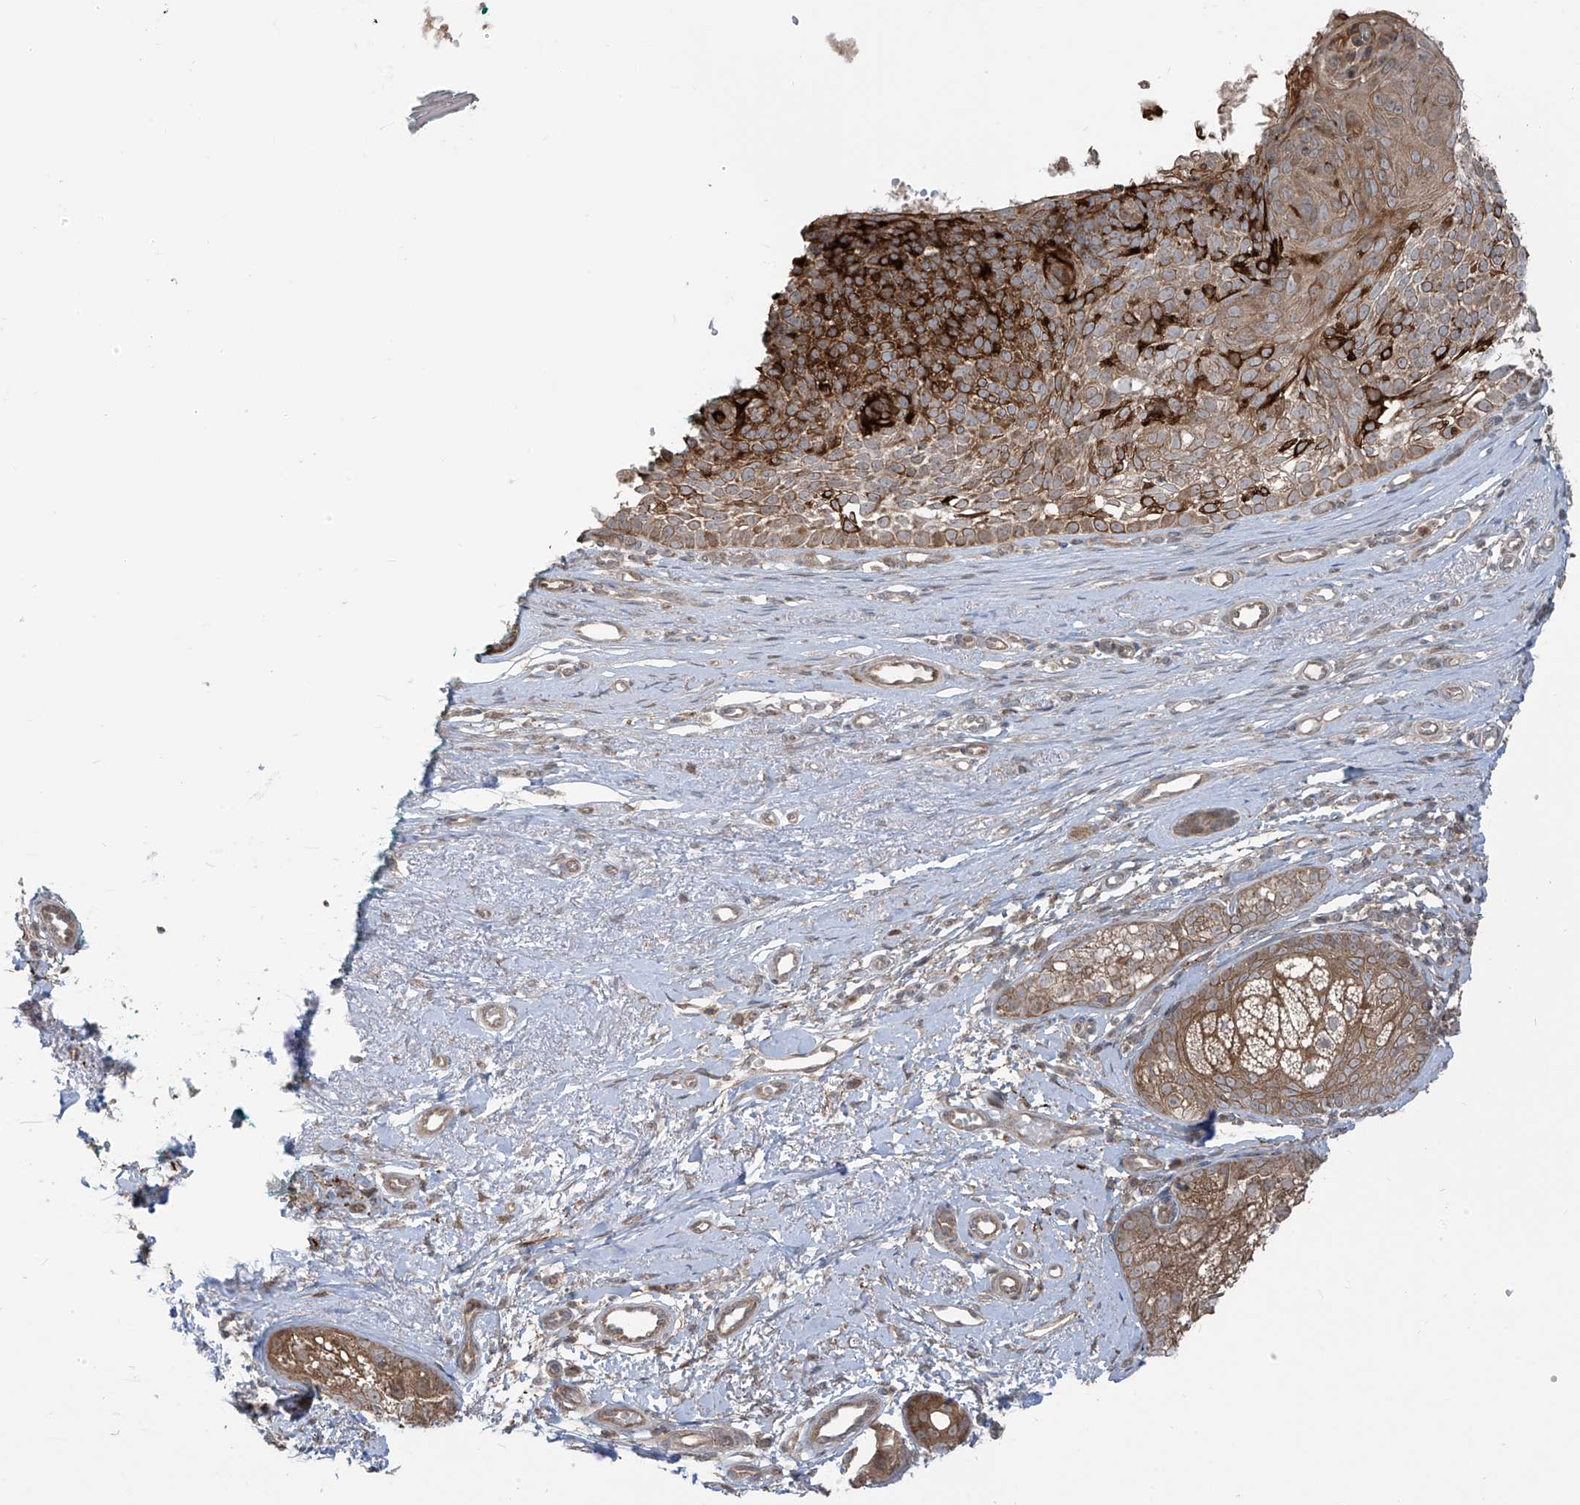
{"staining": {"intensity": "strong", "quantity": "25%-75%", "location": "cytoplasmic/membranous"}, "tissue": "skin cancer", "cell_type": "Tumor cells", "image_type": "cancer", "snomed": [{"axis": "morphology", "description": "Basal cell carcinoma"}, {"axis": "topography", "description": "Skin"}], "caption": "Basal cell carcinoma (skin) tissue exhibits strong cytoplasmic/membranous staining in about 25%-75% of tumor cells, visualized by immunohistochemistry.", "gene": "PDE11A", "patient": {"sex": "female", "age": 81}}